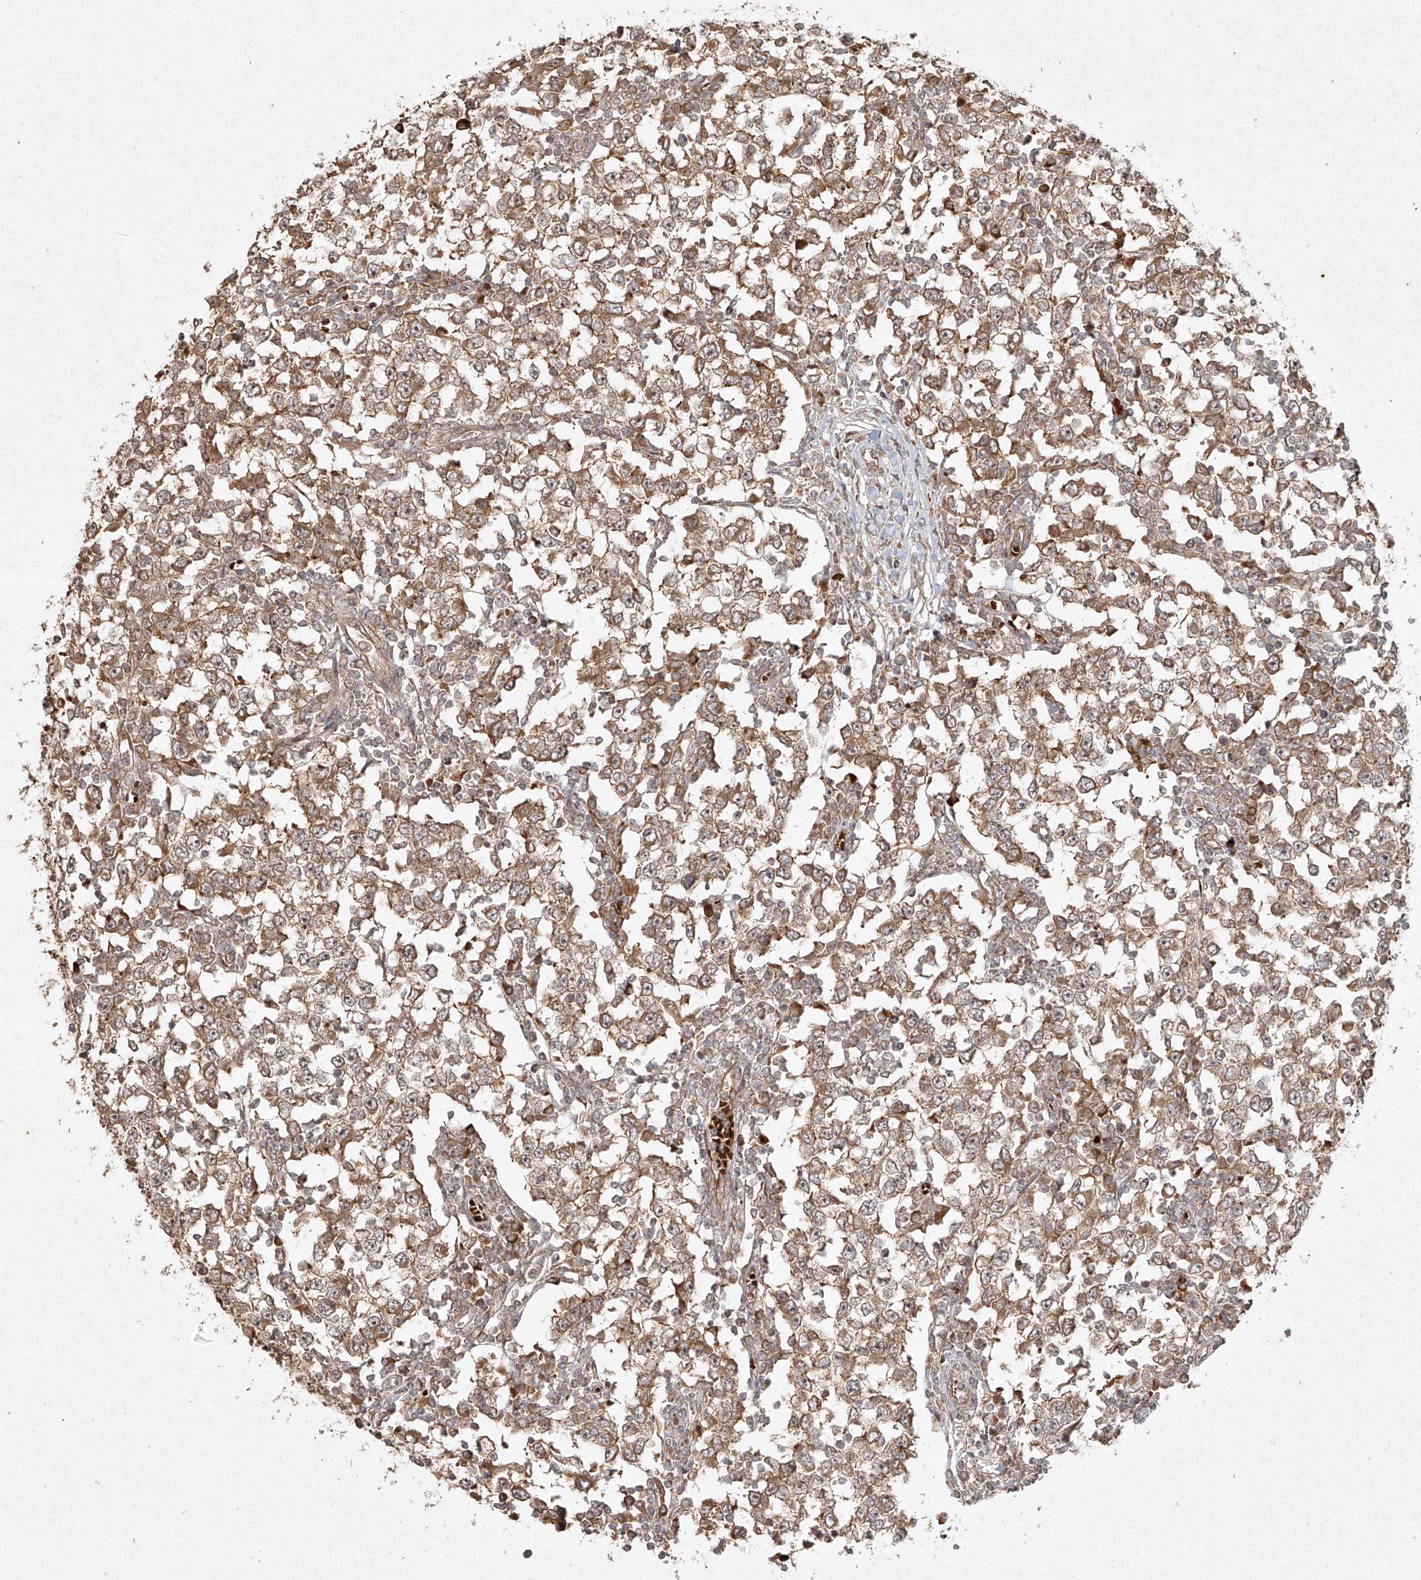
{"staining": {"intensity": "moderate", "quantity": ">75%", "location": "cytoplasmic/membranous"}, "tissue": "testis cancer", "cell_type": "Tumor cells", "image_type": "cancer", "snomed": [{"axis": "morphology", "description": "Seminoma, NOS"}, {"axis": "topography", "description": "Testis"}], "caption": "High-power microscopy captured an immunohistochemistry (IHC) histopathology image of seminoma (testis), revealing moderate cytoplasmic/membranous expression in approximately >75% of tumor cells.", "gene": "CYYR1", "patient": {"sex": "male", "age": 65}}